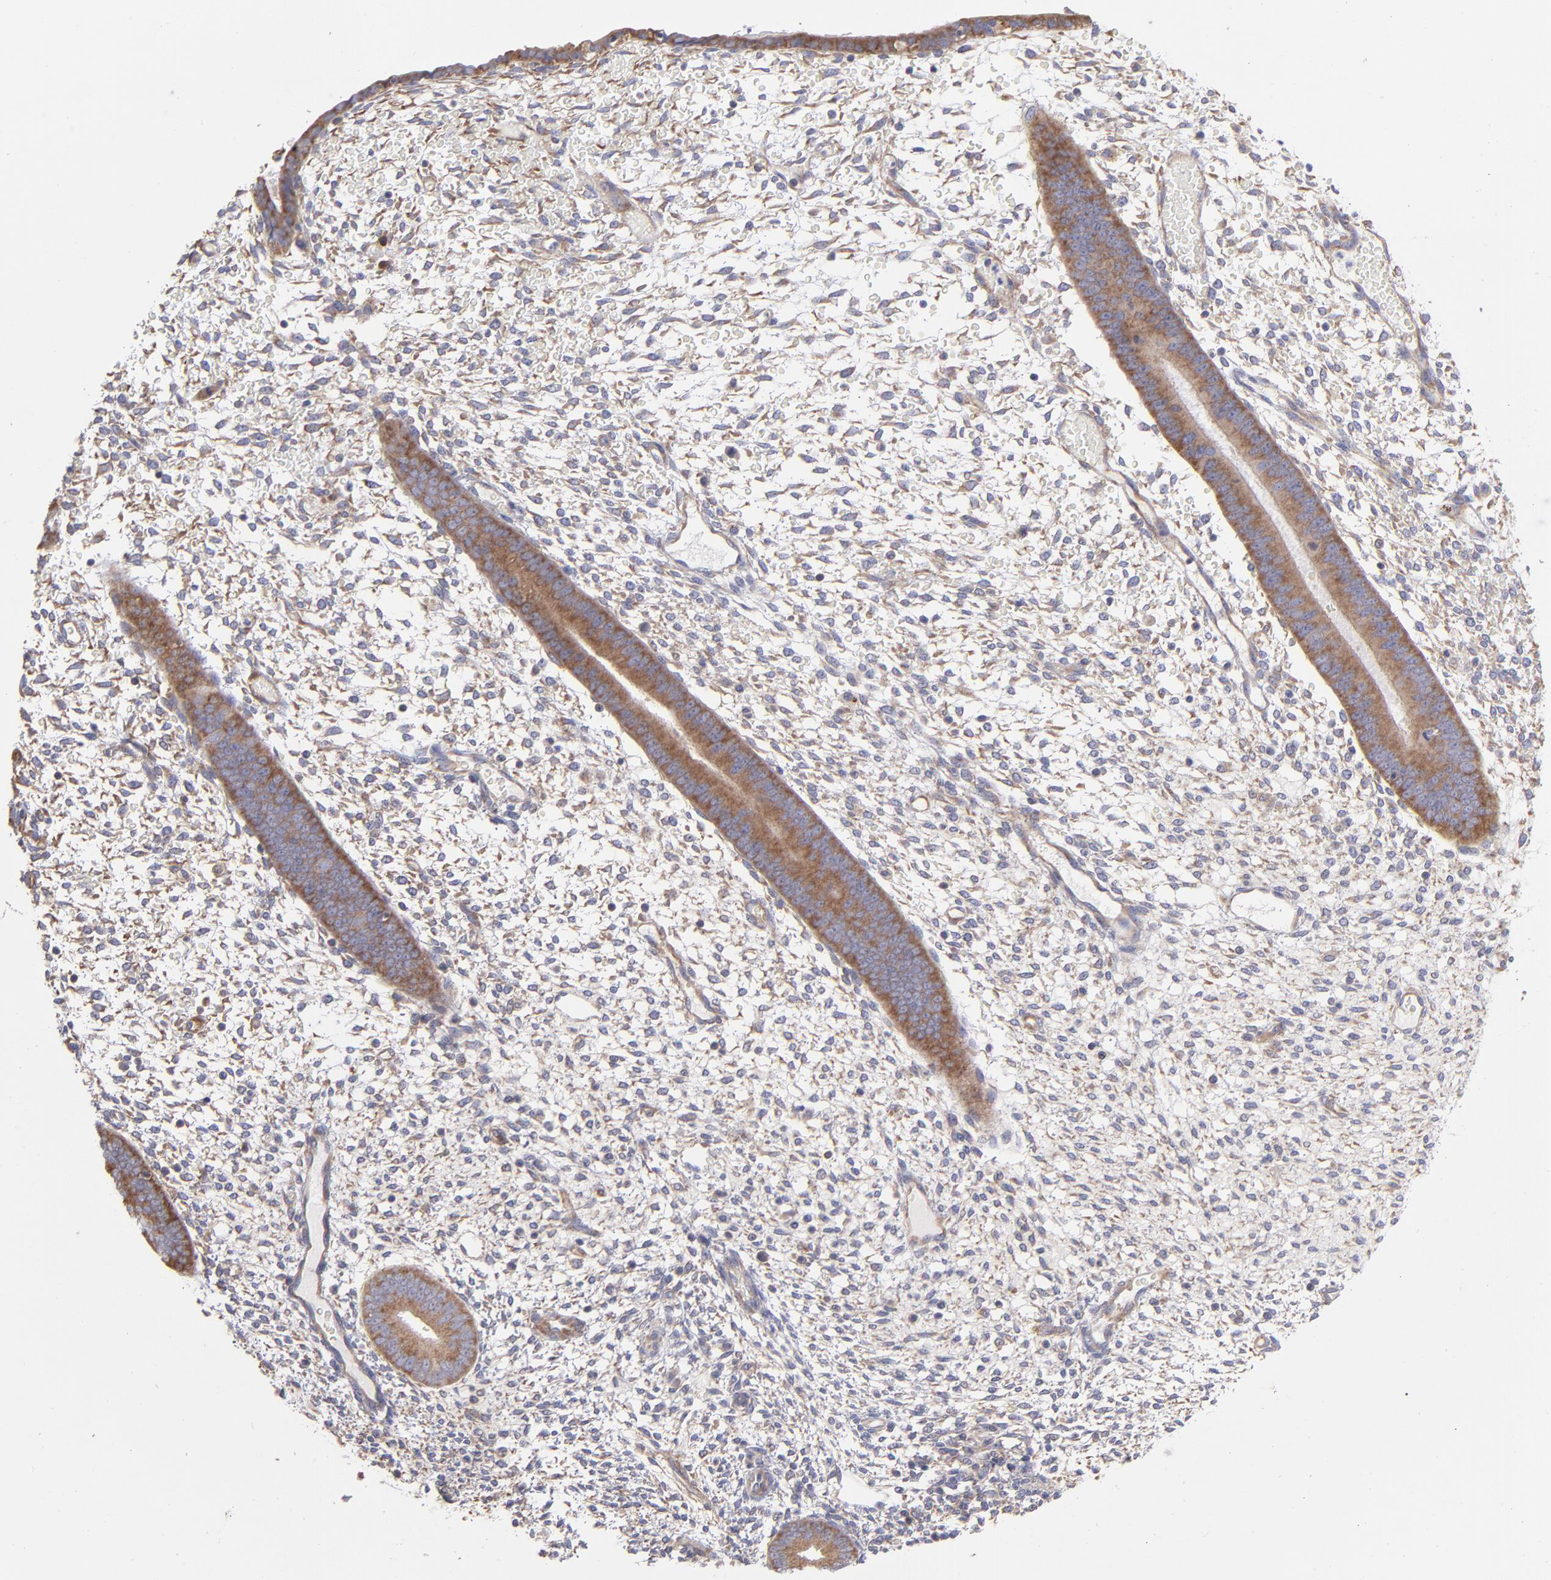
{"staining": {"intensity": "weak", "quantity": "<25%", "location": "cytoplasmic/membranous"}, "tissue": "endometrium", "cell_type": "Cells in endometrial stroma", "image_type": "normal", "snomed": [{"axis": "morphology", "description": "Normal tissue, NOS"}, {"axis": "topography", "description": "Endometrium"}], "caption": "IHC image of normal endometrium: human endometrium stained with DAB shows no significant protein expression in cells in endometrial stroma.", "gene": "RPLP0", "patient": {"sex": "female", "age": 42}}